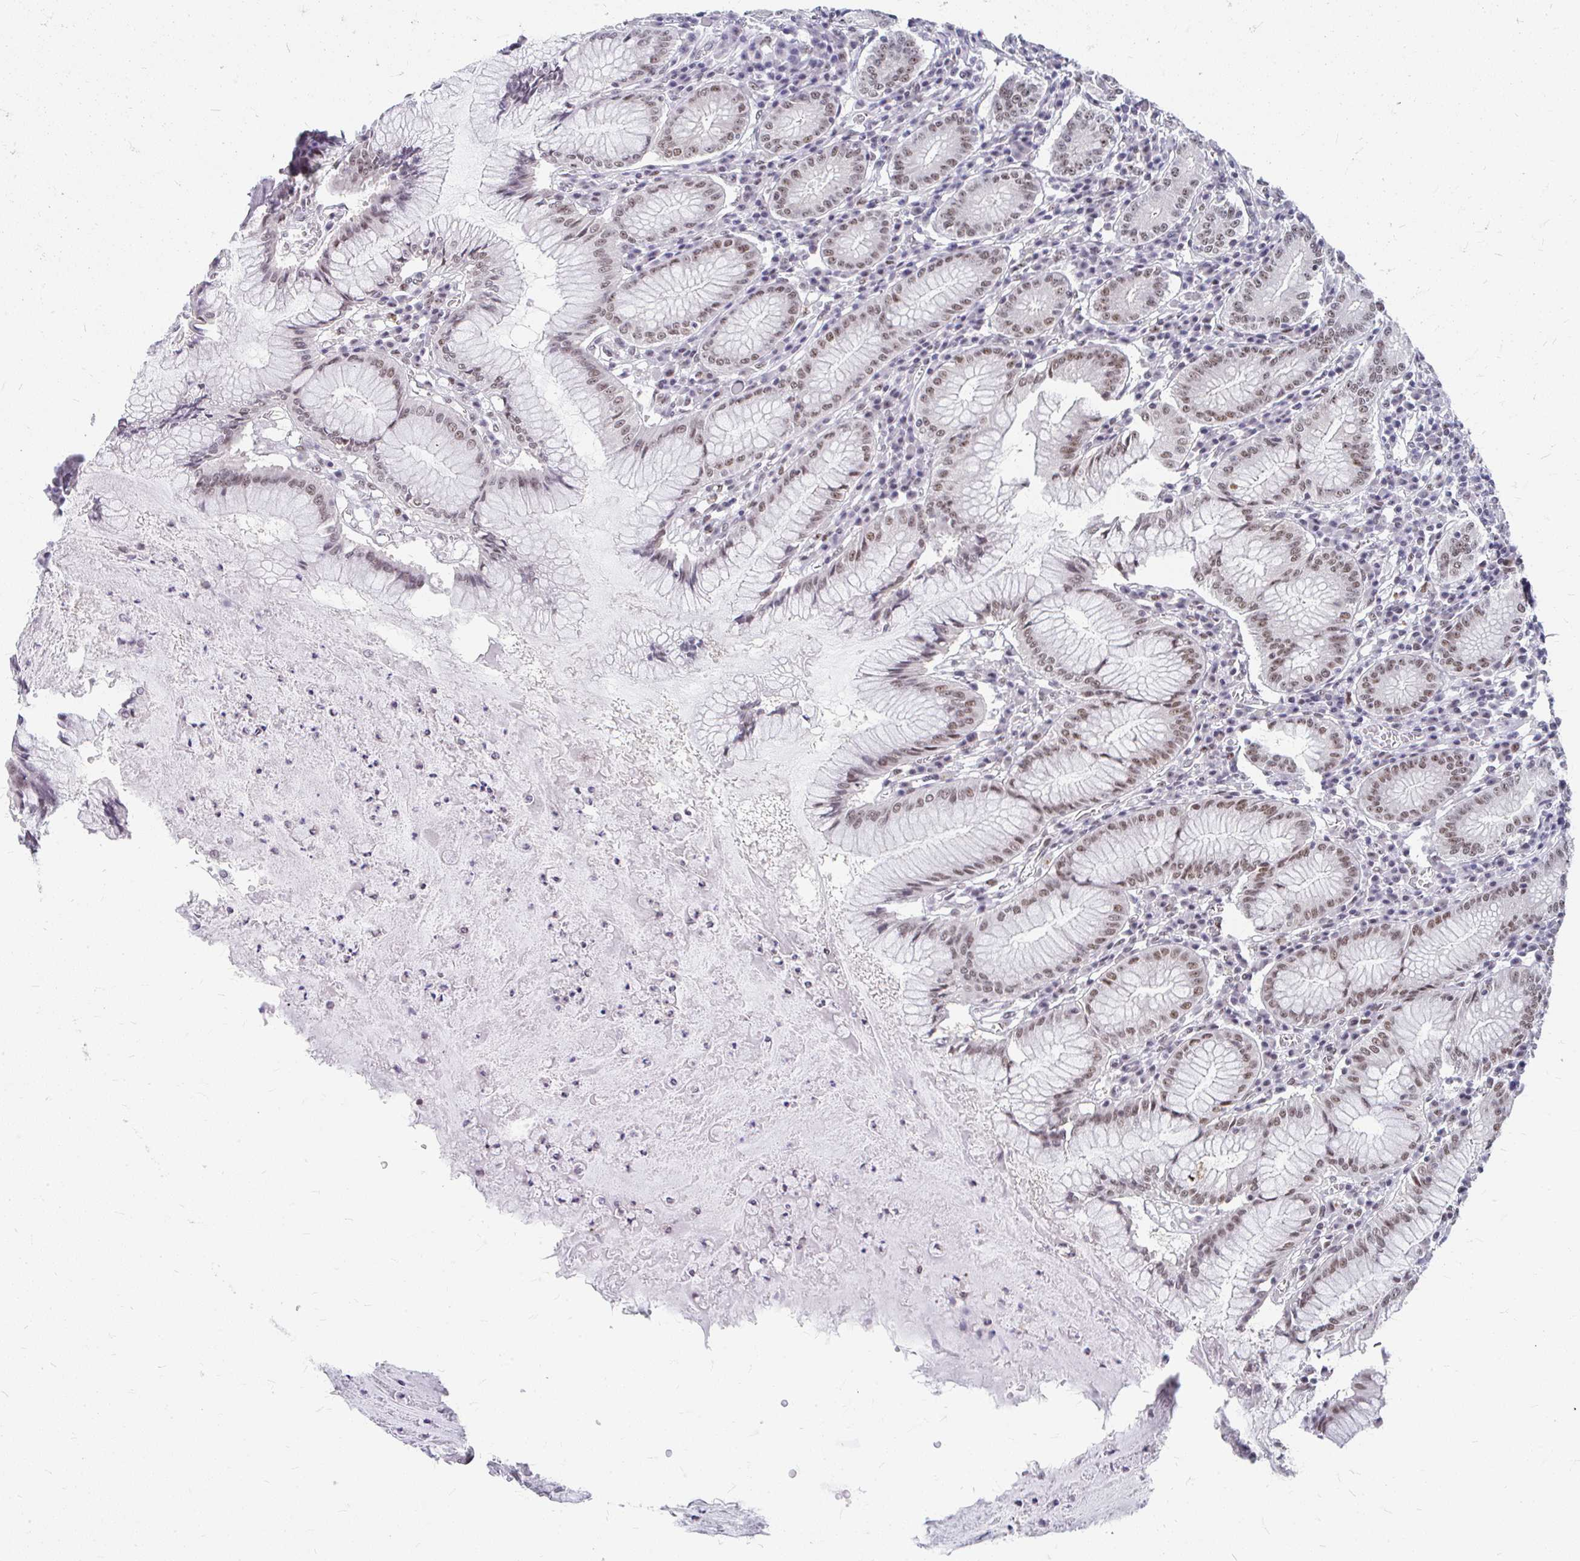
{"staining": {"intensity": "moderate", "quantity": ">75%", "location": "nuclear"}, "tissue": "stomach", "cell_type": "Glandular cells", "image_type": "normal", "snomed": [{"axis": "morphology", "description": "Normal tissue, NOS"}, {"axis": "topography", "description": "Stomach"}], "caption": "Stomach stained for a protein reveals moderate nuclear positivity in glandular cells. Nuclei are stained in blue.", "gene": "GTF2H1", "patient": {"sex": "male", "age": 55}}